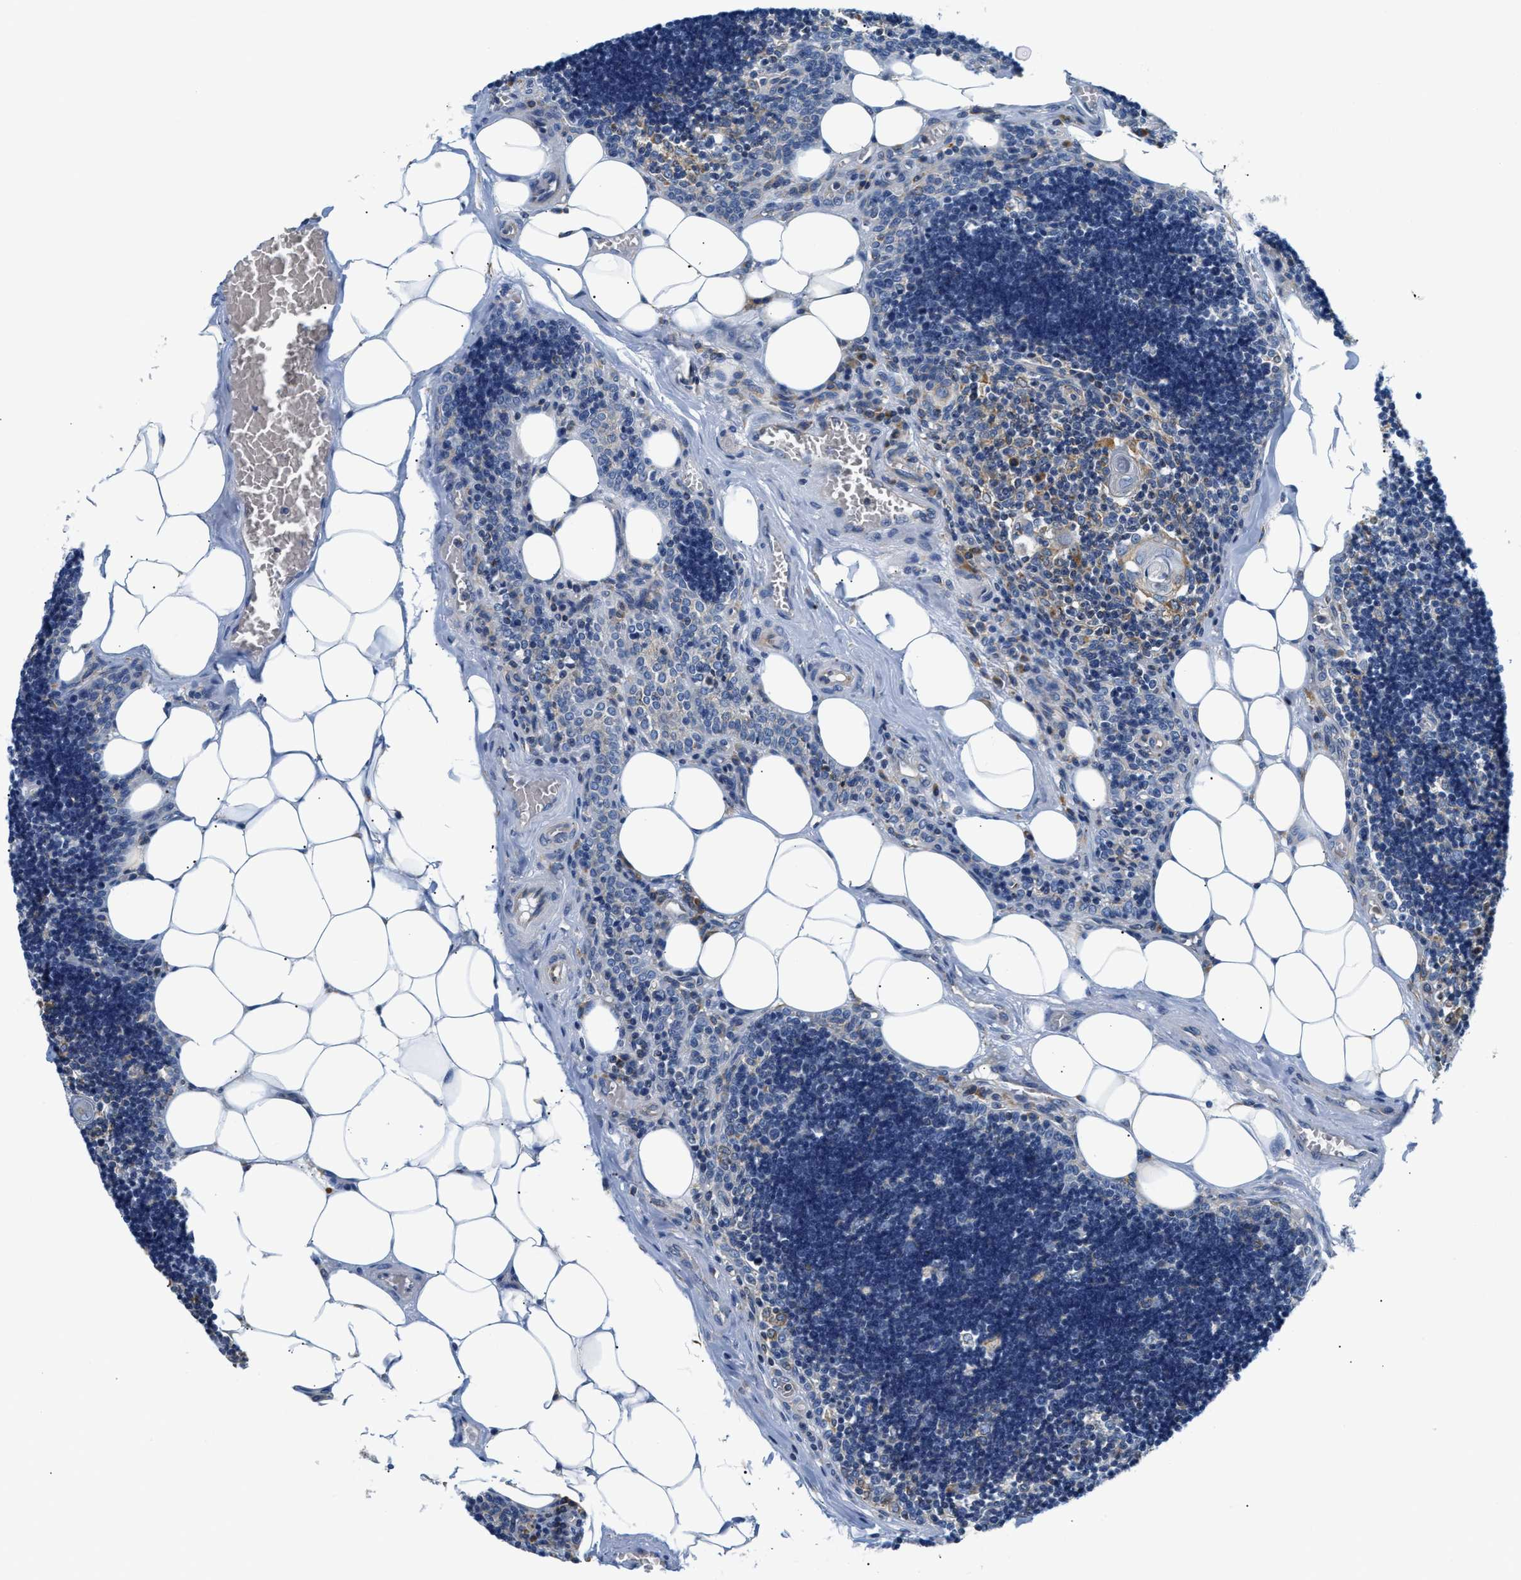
{"staining": {"intensity": "weak", "quantity": "<25%", "location": "cytoplasmic/membranous"}, "tissue": "lymph node", "cell_type": "Germinal center cells", "image_type": "normal", "snomed": [{"axis": "morphology", "description": "Normal tissue, NOS"}, {"axis": "topography", "description": "Lymph node"}], "caption": "This is an immunohistochemistry (IHC) histopathology image of benign lymph node. There is no staining in germinal center cells.", "gene": "HDHD3", "patient": {"sex": "male", "age": 33}}